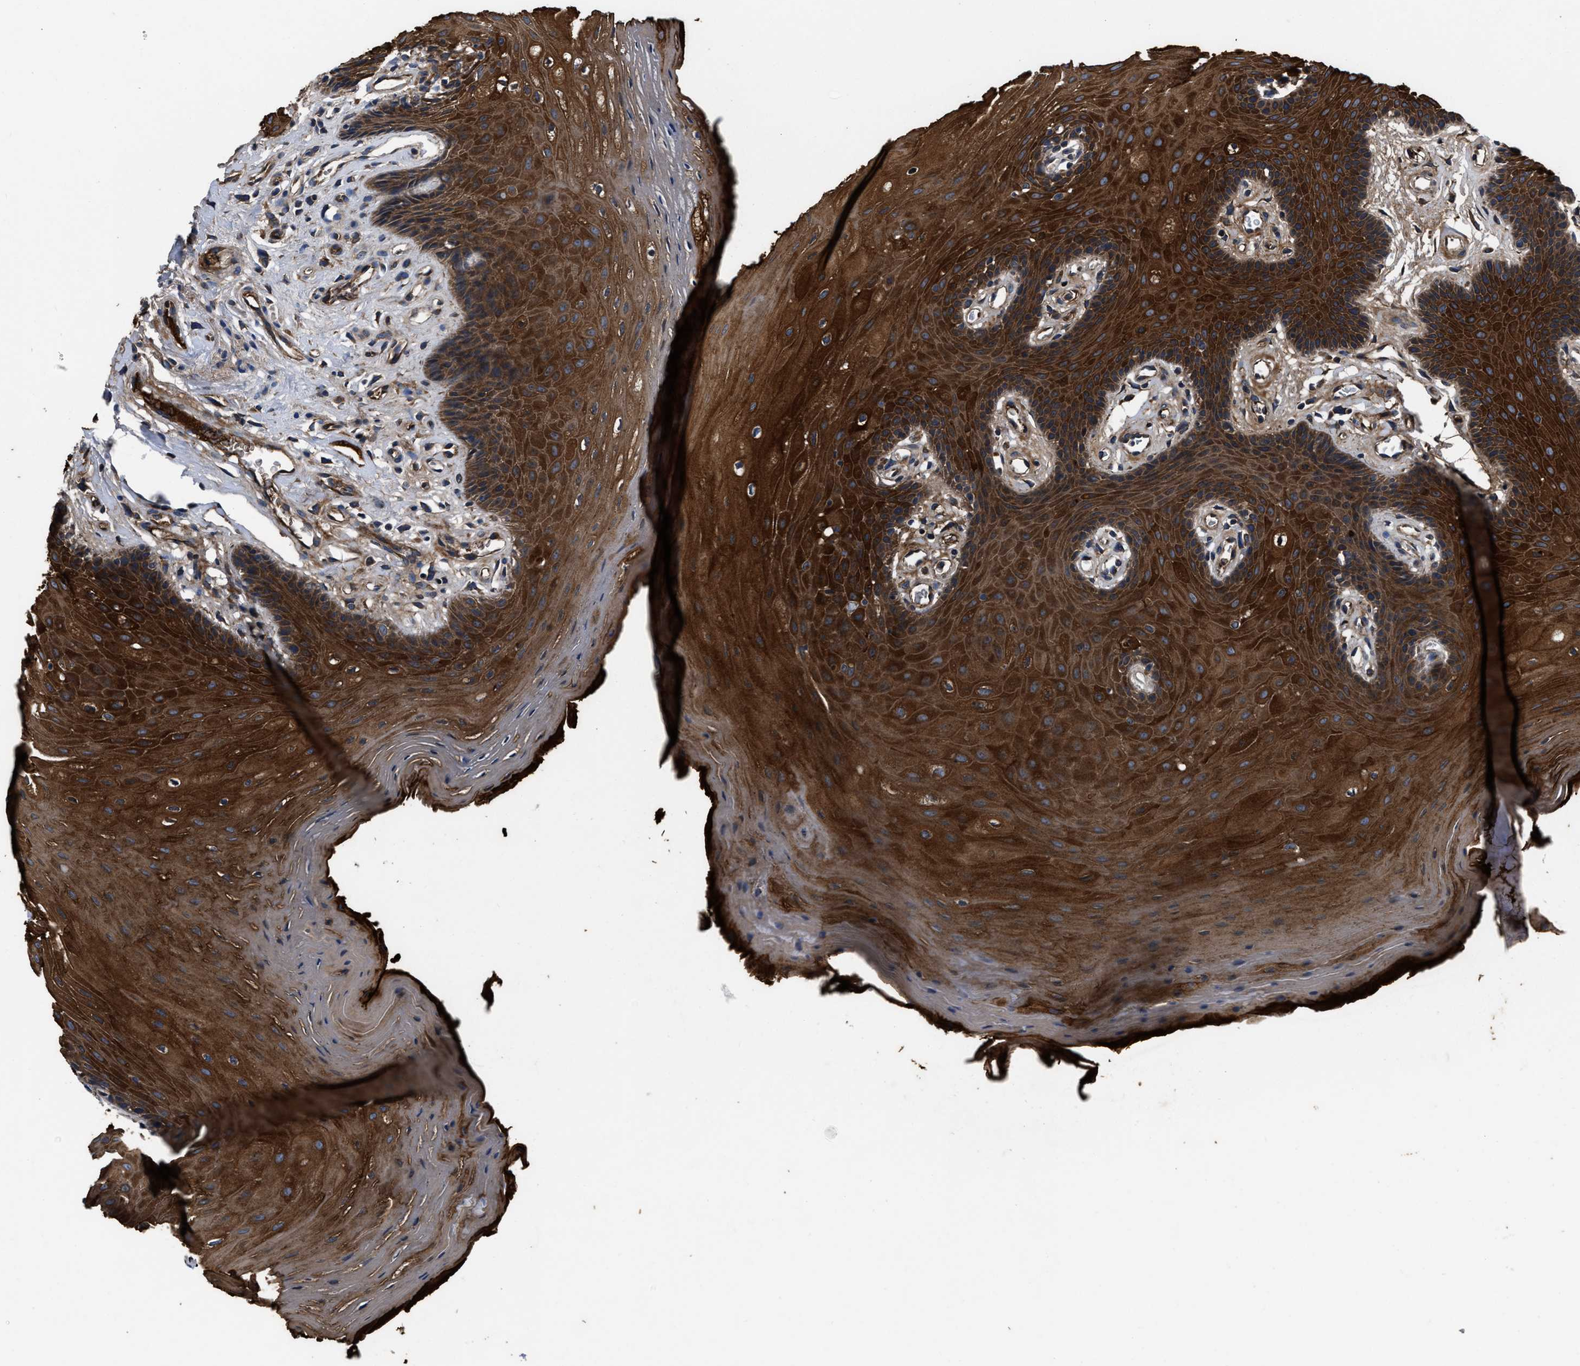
{"staining": {"intensity": "strong", "quantity": ">75%", "location": "cytoplasmic/membranous"}, "tissue": "oral mucosa", "cell_type": "Squamous epithelial cells", "image_type": "normal", "snomed": [{"axis": "morphology", "description": "Normal tissue, NOS"}, {"axis": "morphology", "description": "Squamous cell carcinoma, NOS"}, {"axis": "topography", "description": "Oral tissue"}, {"axis": "topography", "description": "Head-Neck"}], "caption": "This histopathology image reveals immunohistochemistry (IHC) staining of unremarkable oral mucosa, with high strong cytoplasmic/membranous expression in about >75% of squamous epithelial cells.", "gene": "ERC1", "patient": {"sex": "male", "age": 71}}